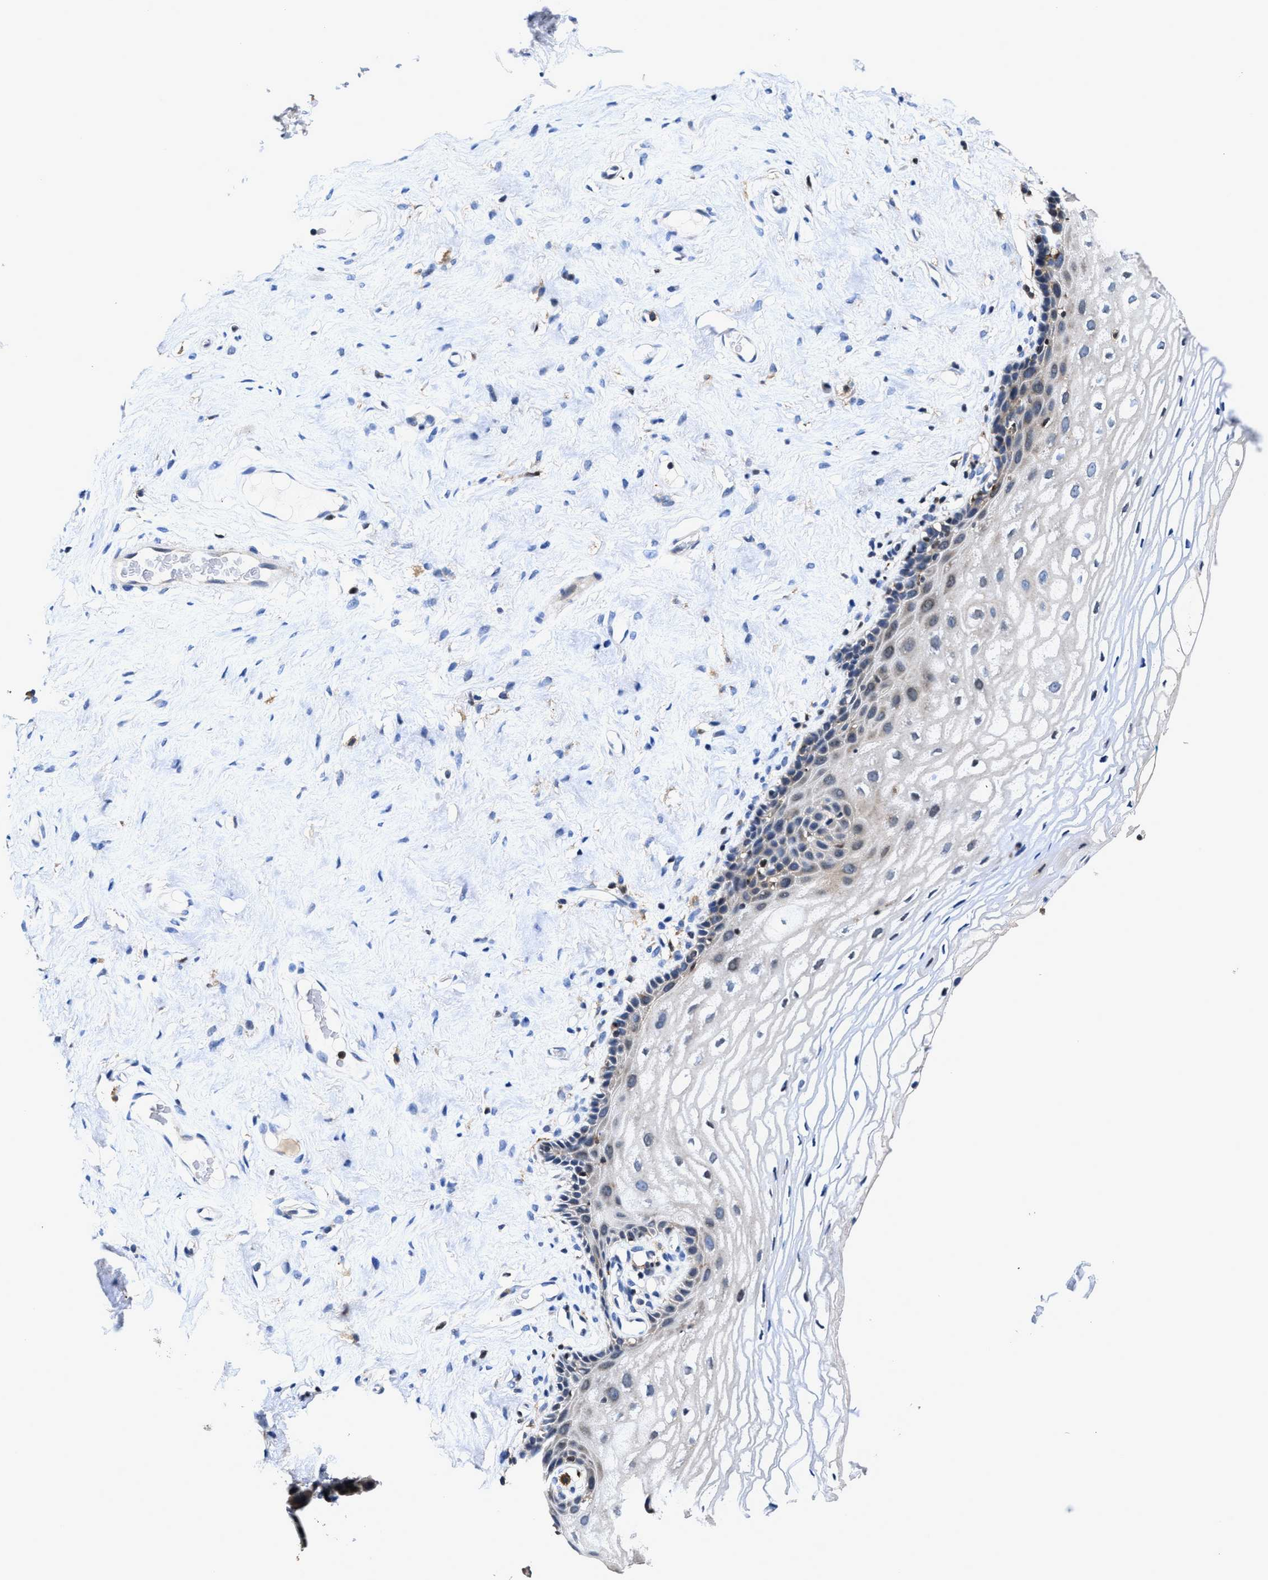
{"staining": {"intensity": "negative", "quantity": "none", "location": "none"}, "tissue": "vagina", "cell_type": "Squamous epithelial cells", "image_type": "normal", "snomed": [{"axis": "morphology", "description": "Normal tissue, NOS"}, {"axis": "morphology", "description": "Adenocarcinoma, NOS"}, {"axis": "topography", "description": "Rectum"}, {"axis": "topography", "description": "Vagina"}], "caption": "High magnification brightfield microscopy of normal vagina stained with DAB (brown) and counterstained with hematoxylin (blue): squamous epithelial cells show no significant expression.", "gene": "RGS10", "patient": {"sex": "female", "age": 71}}